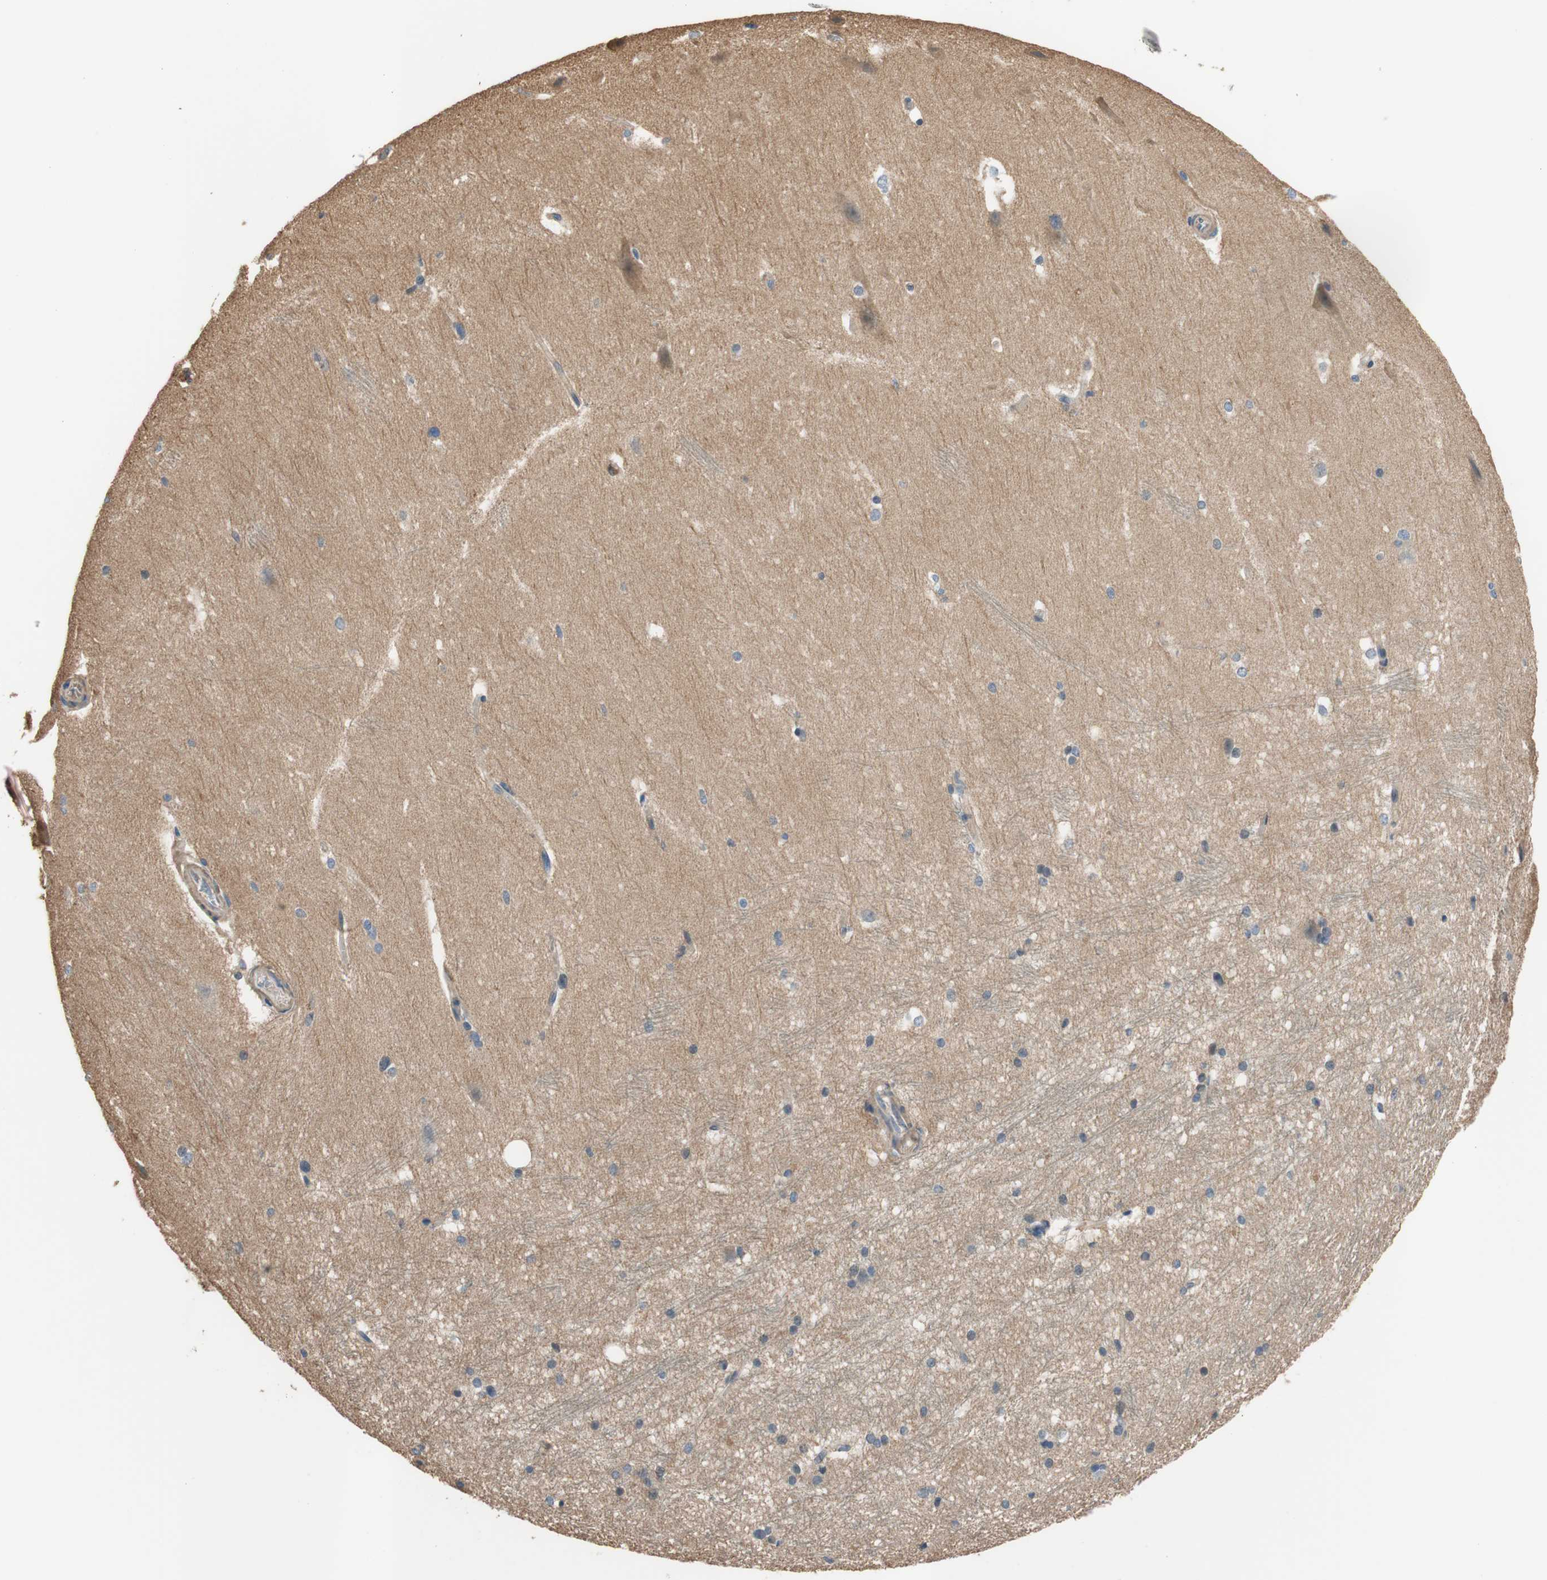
{"staining": {"intensity": "negative", "quantity": "none", "location": "none"}, "tissue": "hippocampus", "cell_type": "Glial cells", "image_type": "normal", "snomed": [{"axis": "morphology", "description": "Normal tissue, NOS"}, {"axis": "topography", "description": "Hippocampus"}], "caption": "Immunohistochemistry of unremarkable human hippocampus demonstrates no positivity in glial cells.", "gene": "CALML3", "patient": {"sex": "female", "age": 19}}